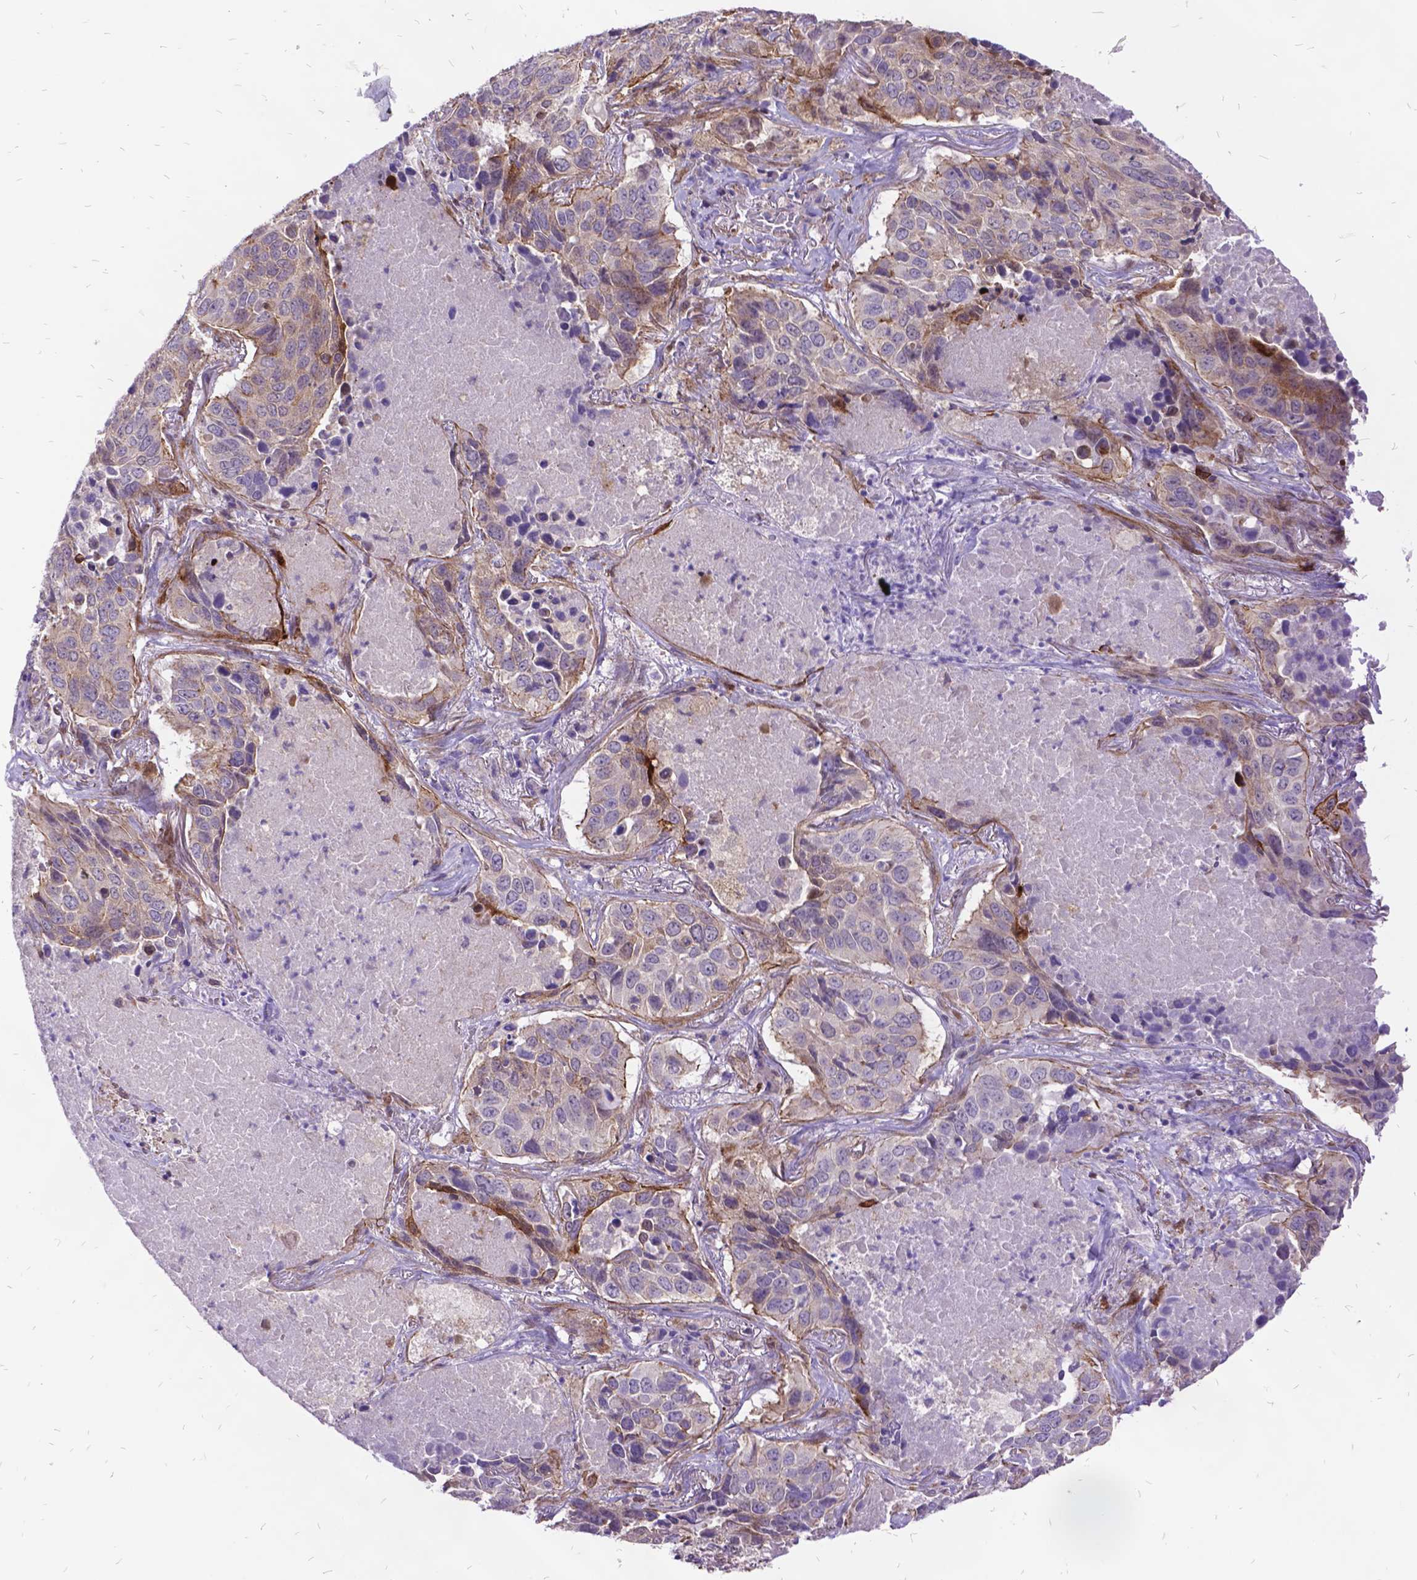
{"staining": {"intensity": "moderate", "quantity": "<25%", "location": "cytoplasmic/membranous"}, "tissue": "lung cancer", "cell_type": "Tumor cells", "image_type": "cancer", "snomed": [{"axis": "morphology", "description": "Normal tissue, NOS"}, {"axis": "morphology", "description": "Squamous cell carcinoma, NOS"}, {"axis": "topography", "description": "Bronchus"}, {"axis": "topography", "description": "Lung"}], "caption": "Immunohistochemistry (IHC) staining of squamous cell carcinoma (lung), which shows low levels of moderate cytoplasmic/membranous expression in approximately <25% of tumor cells indicating moderate cytoplasmic/membranous protein staining. The staining was performed using DAB (brown) for protein detection and nuclei were counterstained in hematoxylin (blue).", "gene": "GRB7", "patient": {"sex": "male", "age": 64}}